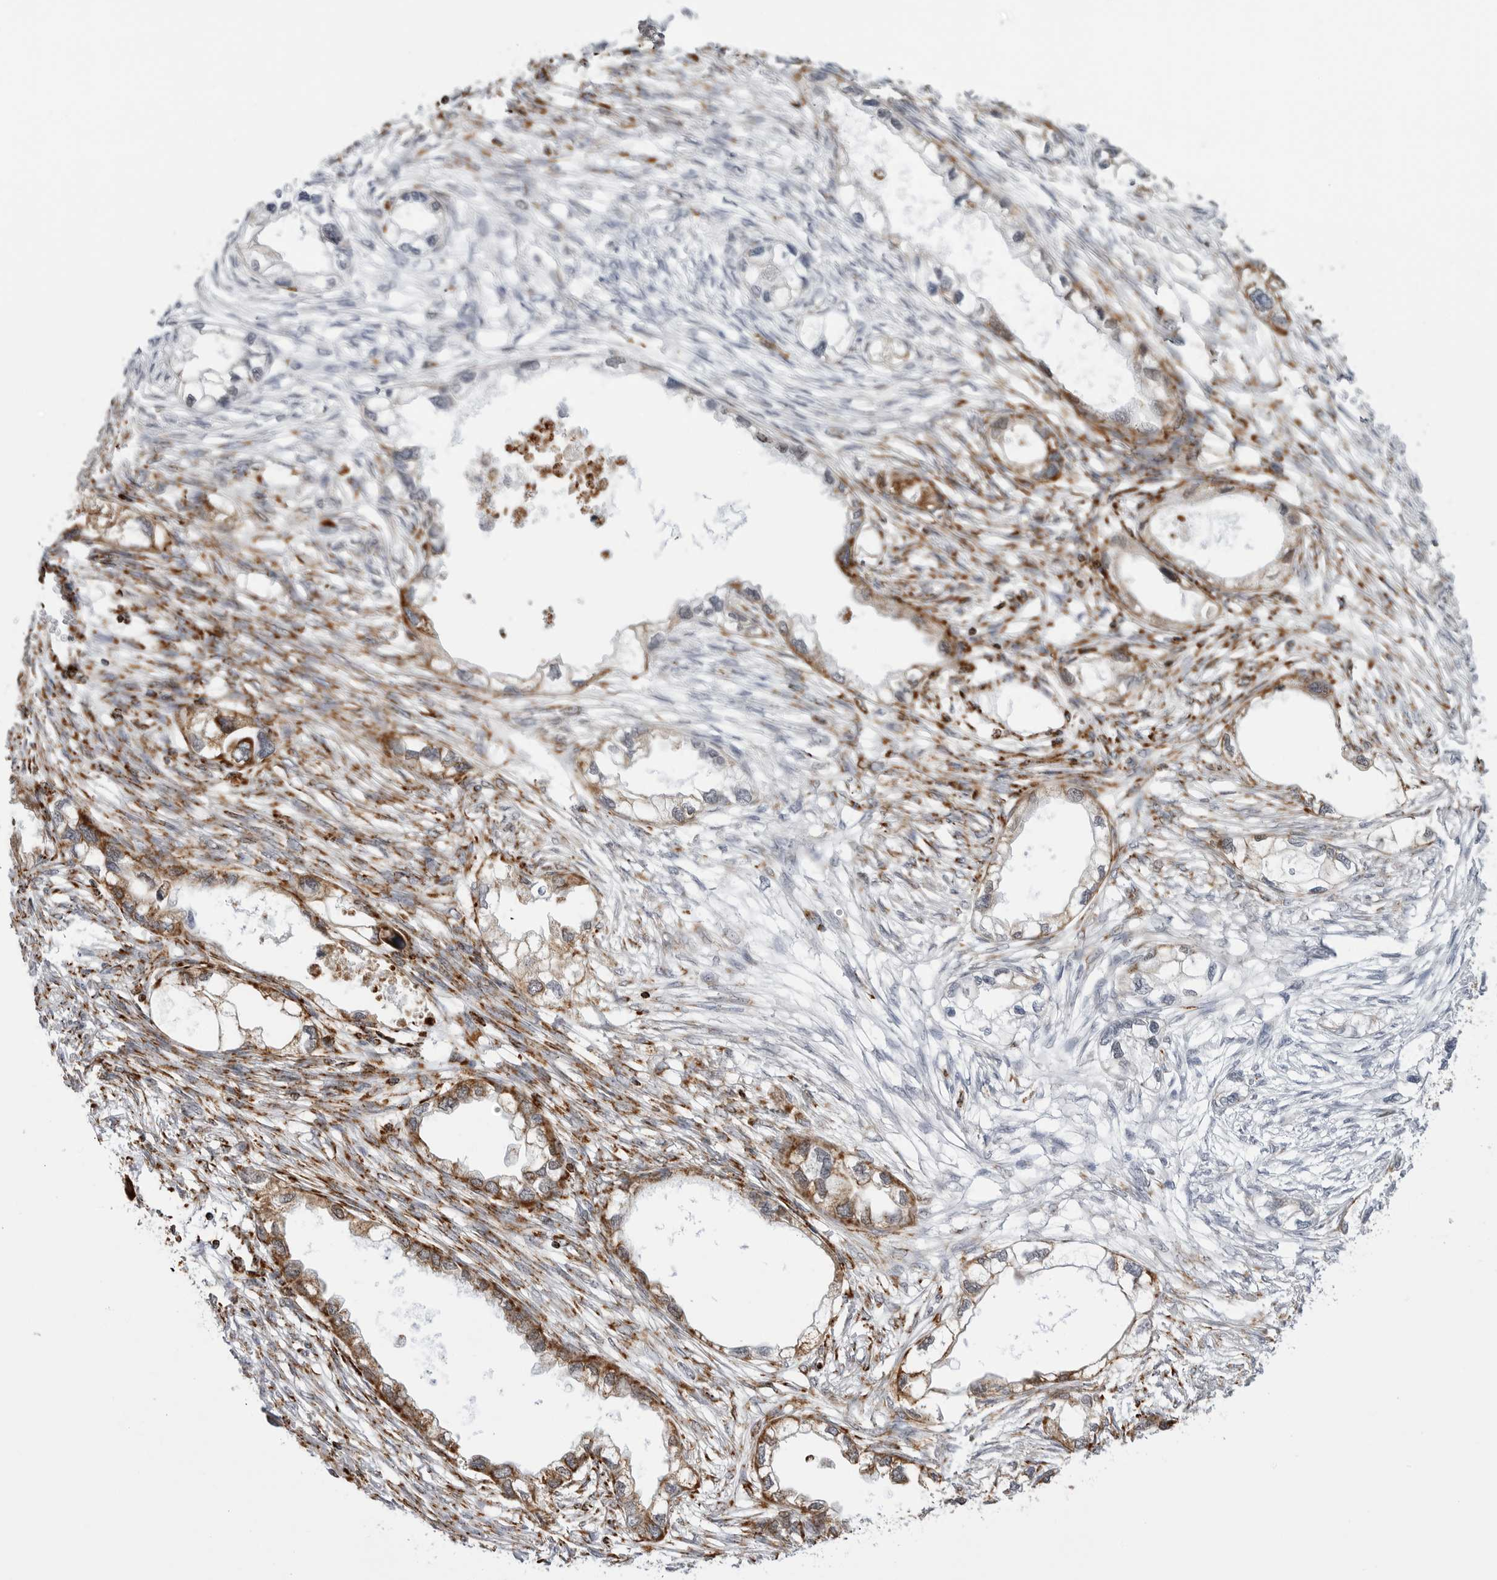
{"staining": {"intensity": "moderate", "quantity": ">75%", "location": "cytoplasmic/membranous"}, "tissue": "endometrial cancer", "cell_type": "Tumor cells", "image_type": "cancer", "snomed": [{"axis": "morphology", "description": "Adenocarcinoma, NOS"}, {"axis": "morphology", "description": "Adenocarcinoma, metastatic, NOS"}, {"axis": "topography", "description": "Adipose tissue"}, {"axis": "topography", "description": "Endometrium"}], "caption": "A brown stain shows moderate cytoplasmic/membranous staining of a protein in metastatic adenocarcinoma (endometrial) tumor cells.", "gene": "COX5A", "patient": {"sex": "female", "age": 67}}